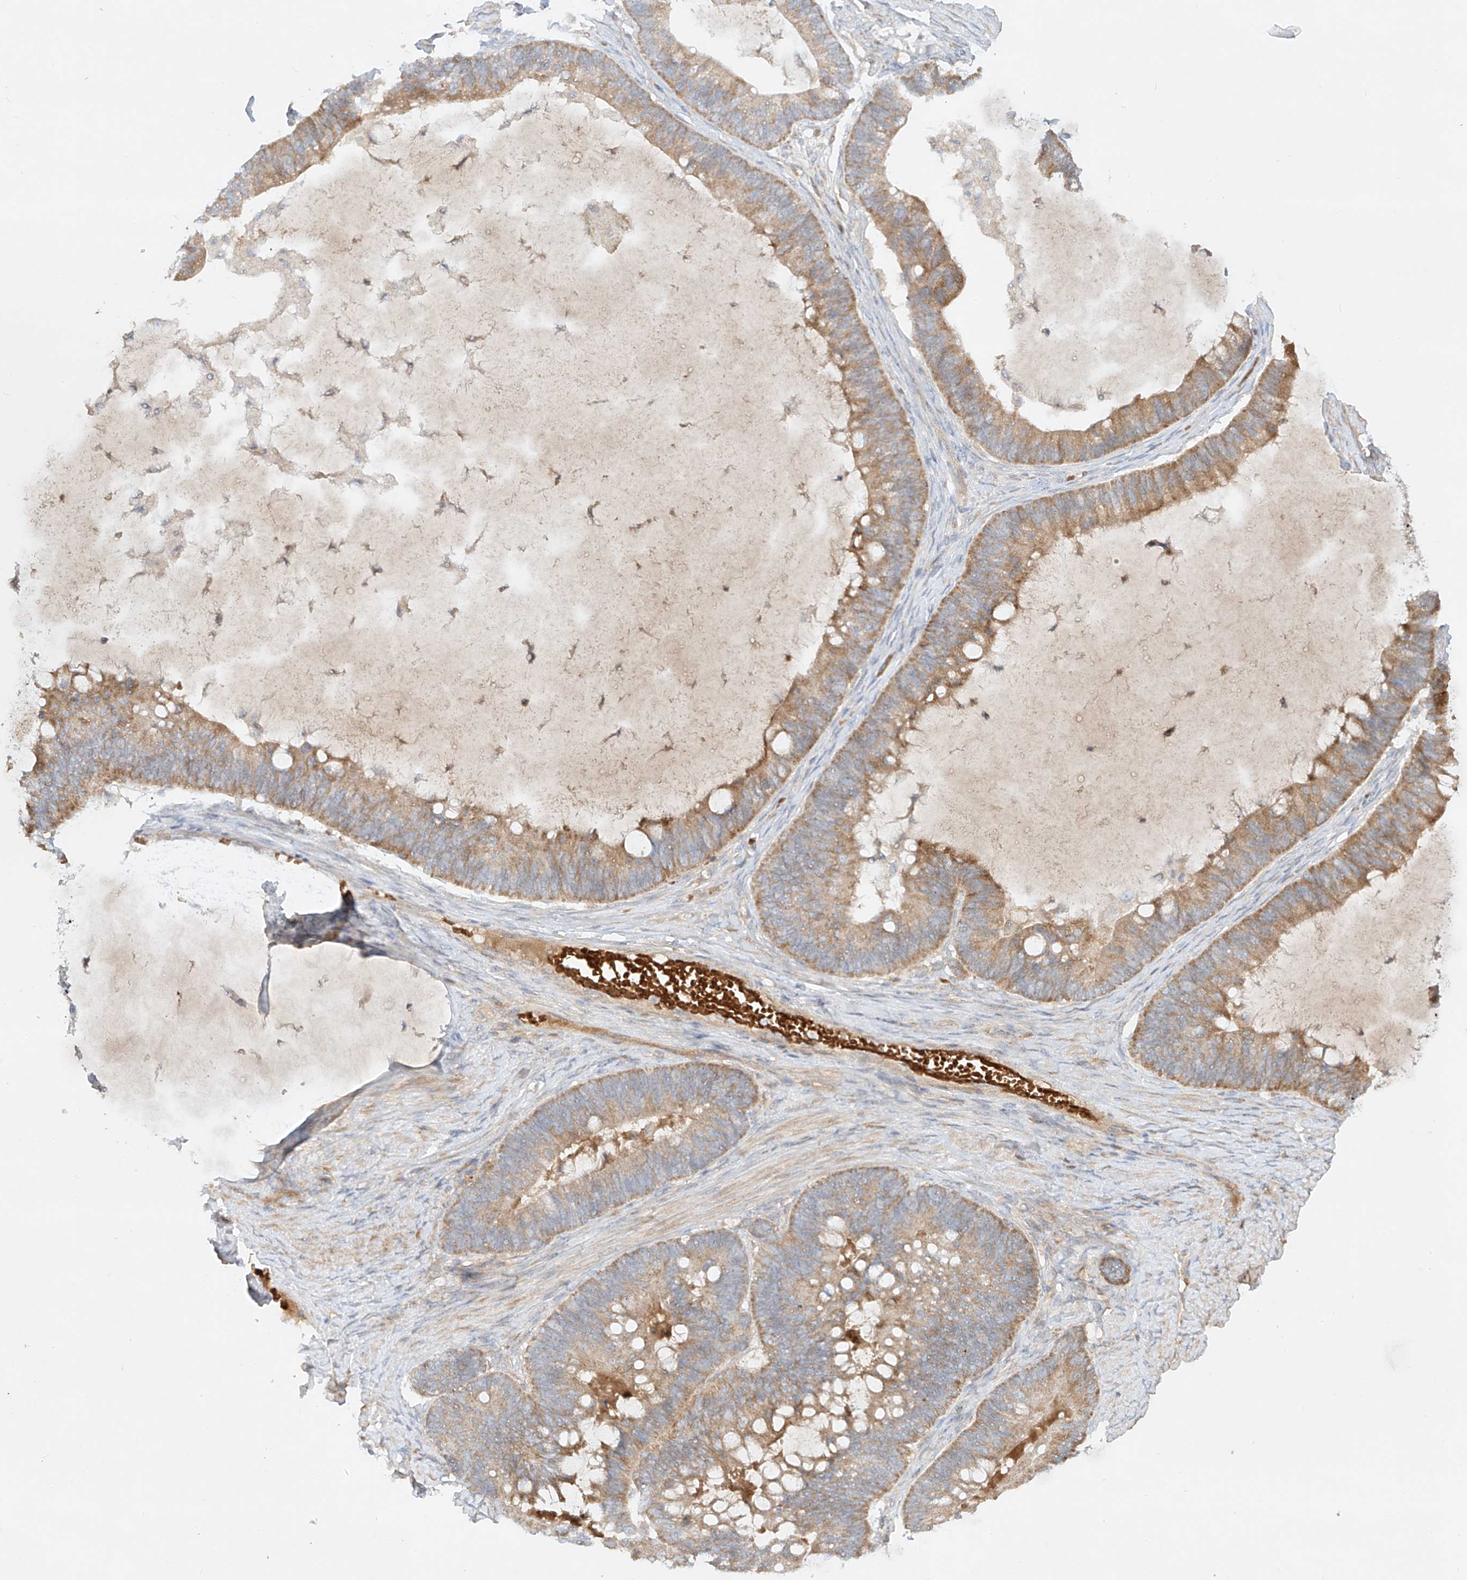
{"staining": {"intensity": "moderate", "quantity": ">75%", "location": "cytoplasmic/membranous"}, "tissue": "ovarian cancer", "cell_type": "Tumor cells", "image_type": "cancer", "snomed": [{"axis": "morphology", "description": "Cystadenocarcinoma, mucinous, NOS"}, {"axis": "topography", "description": "Ovary"}], "caption": "IHC of human ovarian cancer reveals medium levels of moderate cytoplasmic/membranous positivity in approximately >75% of tumor cells. (brown staining indicates protein expression, while blue staining denotes nuclei).", "gene": "KPNA7", "patient": {"sex": "female", "age": 61}}